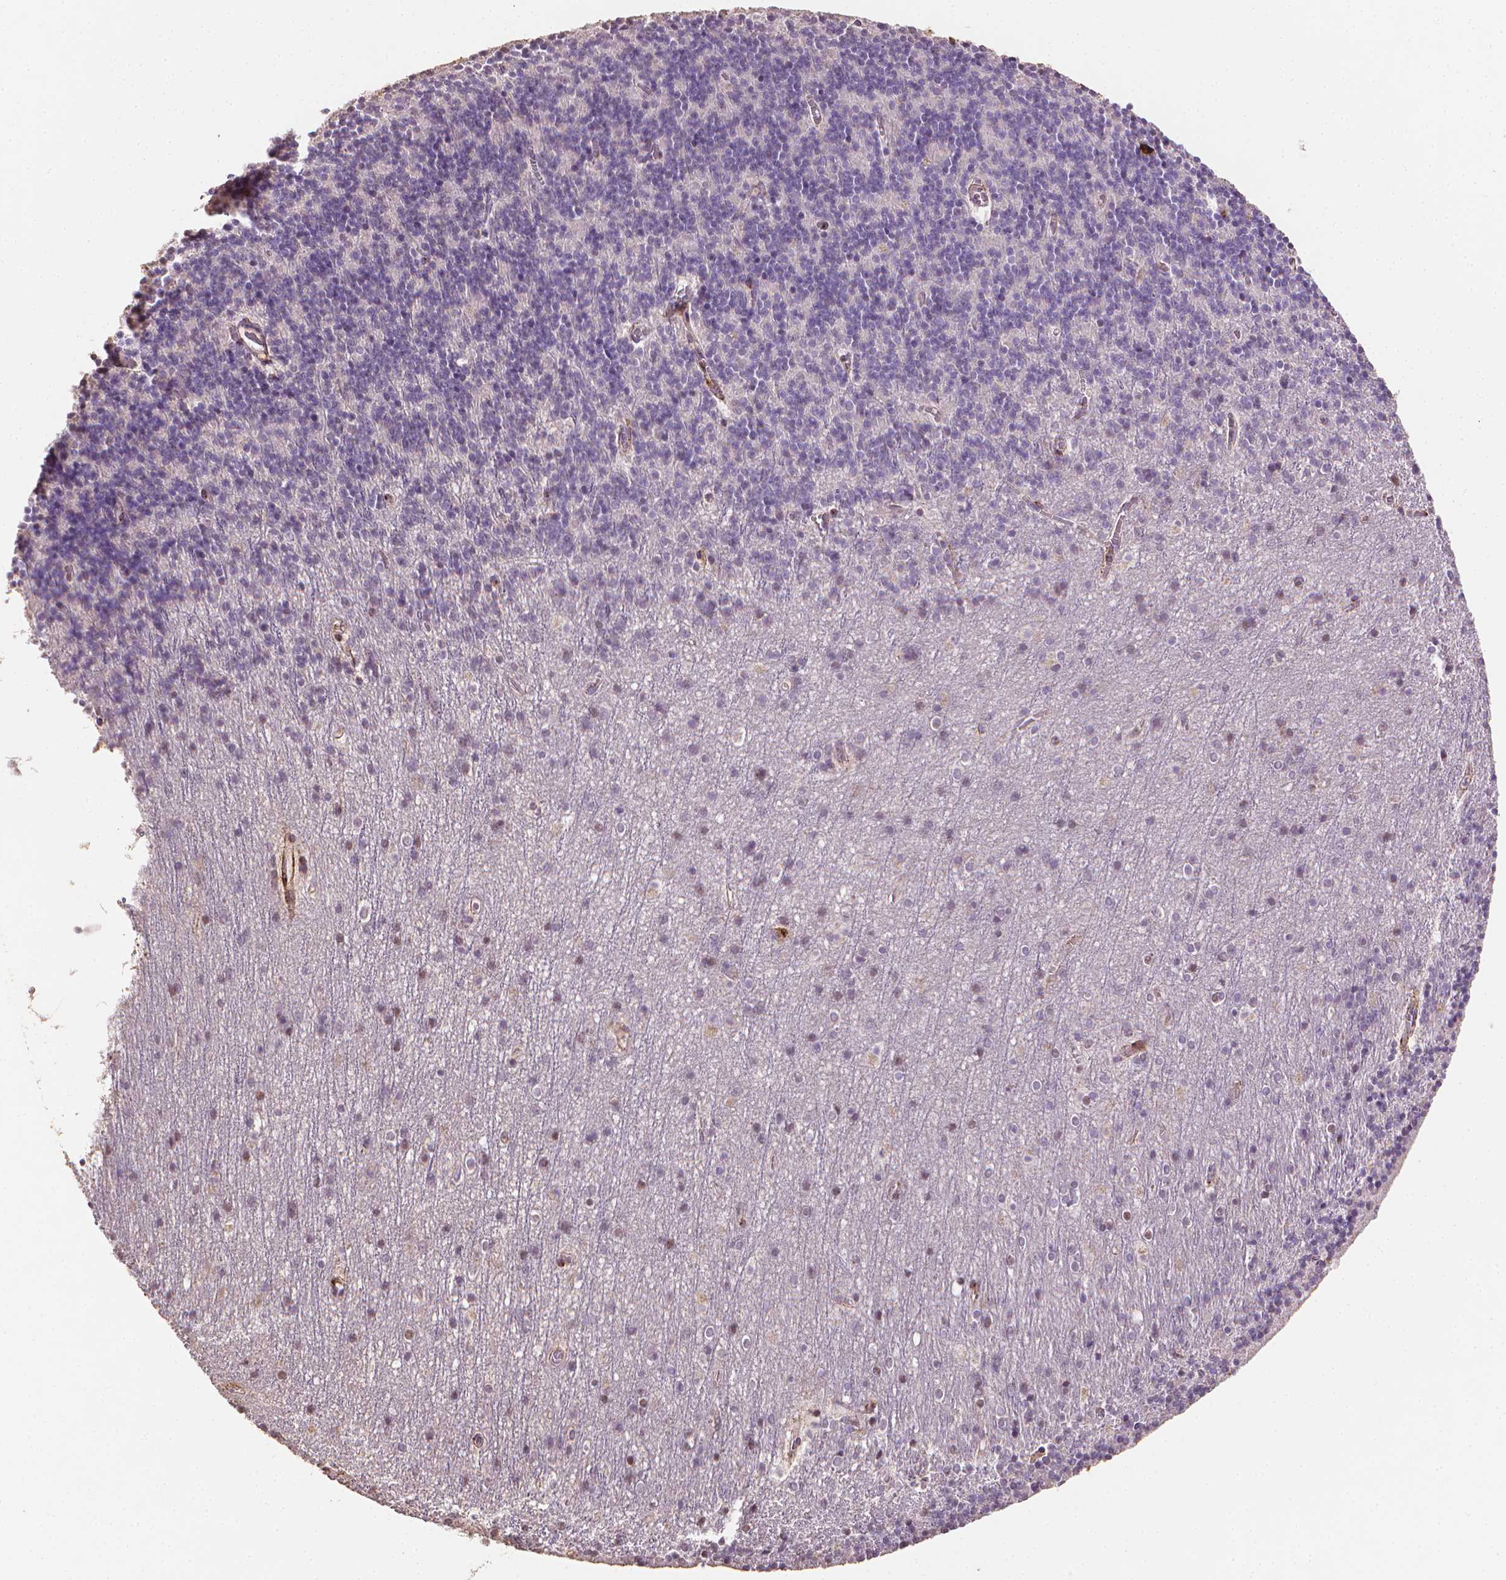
{"staining": {"intensity": "negative", "quantity": "none", "location": "none"}, "tissue": "cerebellum", "cell_type": "Cells in granular layer", "image_type": "normal", "snomed": [{"axis": "morphology", "description": "Normal tissue, NOS"}, {"axis": "topography", "description": "Cerebellum"}], "caption": "Immunohistochemical staining of normal cerebellum shows no significant expression in cells in granular layer. (Stains: DAB immunohistochemistry with hematoxylin counter stain, Microscopy: brightfield microscopy at high magnification).", "gene": "DCN", "patient": {"sex": "male", "age": 70}}